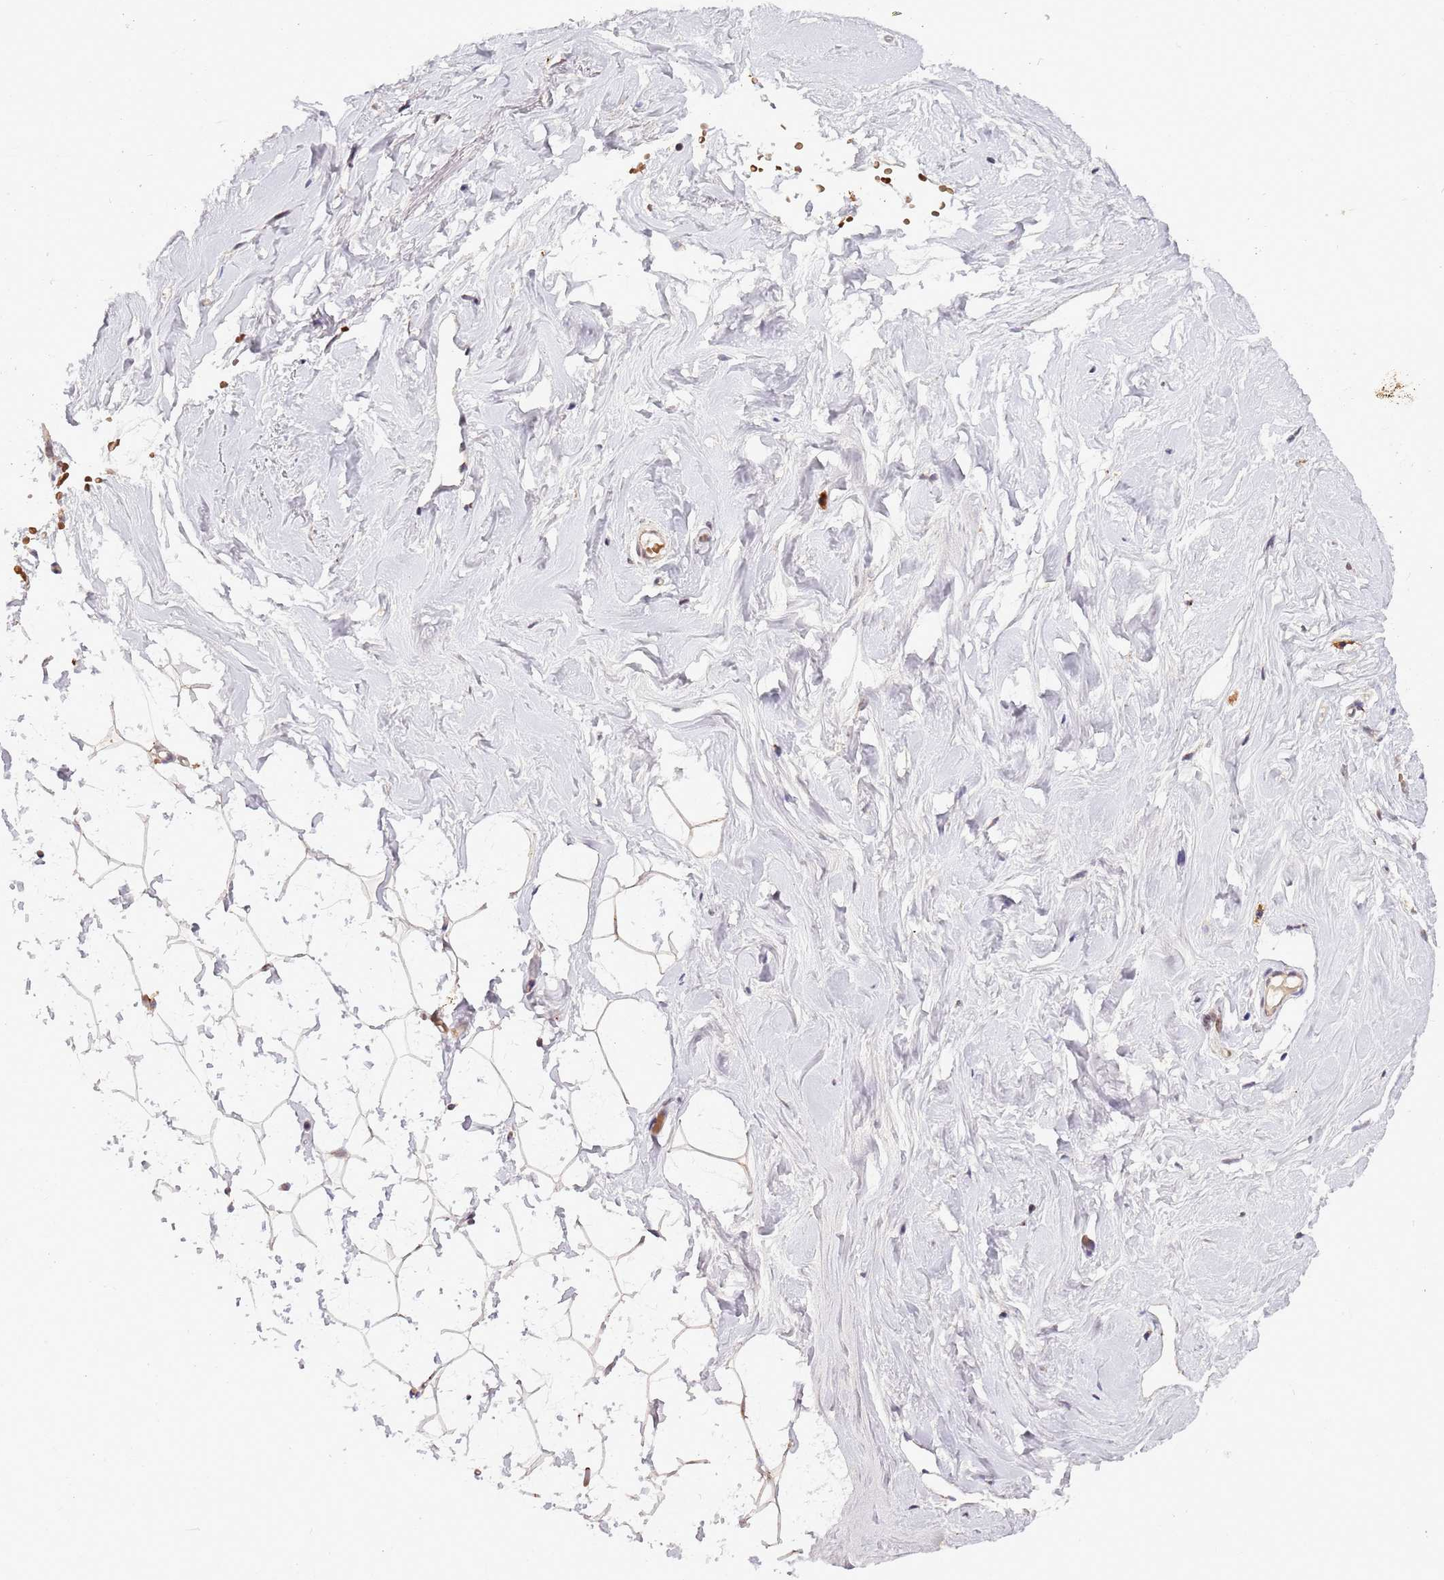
{"staining": {"intensity": "negative", "quantity": "none", "location": "none"}, "tissue": "breast", "cell_type": "Adipocytes", "image_type": "normal", "snomed": [{"axis": "morphology", "description": "Normal tissue, NOS"}, {"axis": "morphology", "description": "Adenoma, NOS"}, {"axis": "topography", "description": "Breast"}], "caption": "IHC image of normal breast: human breast stained with DAB shows no significant protein staining in adipocytes.", "gene": "TRIM27", "patient": {"sex": "female", "age": 23}}